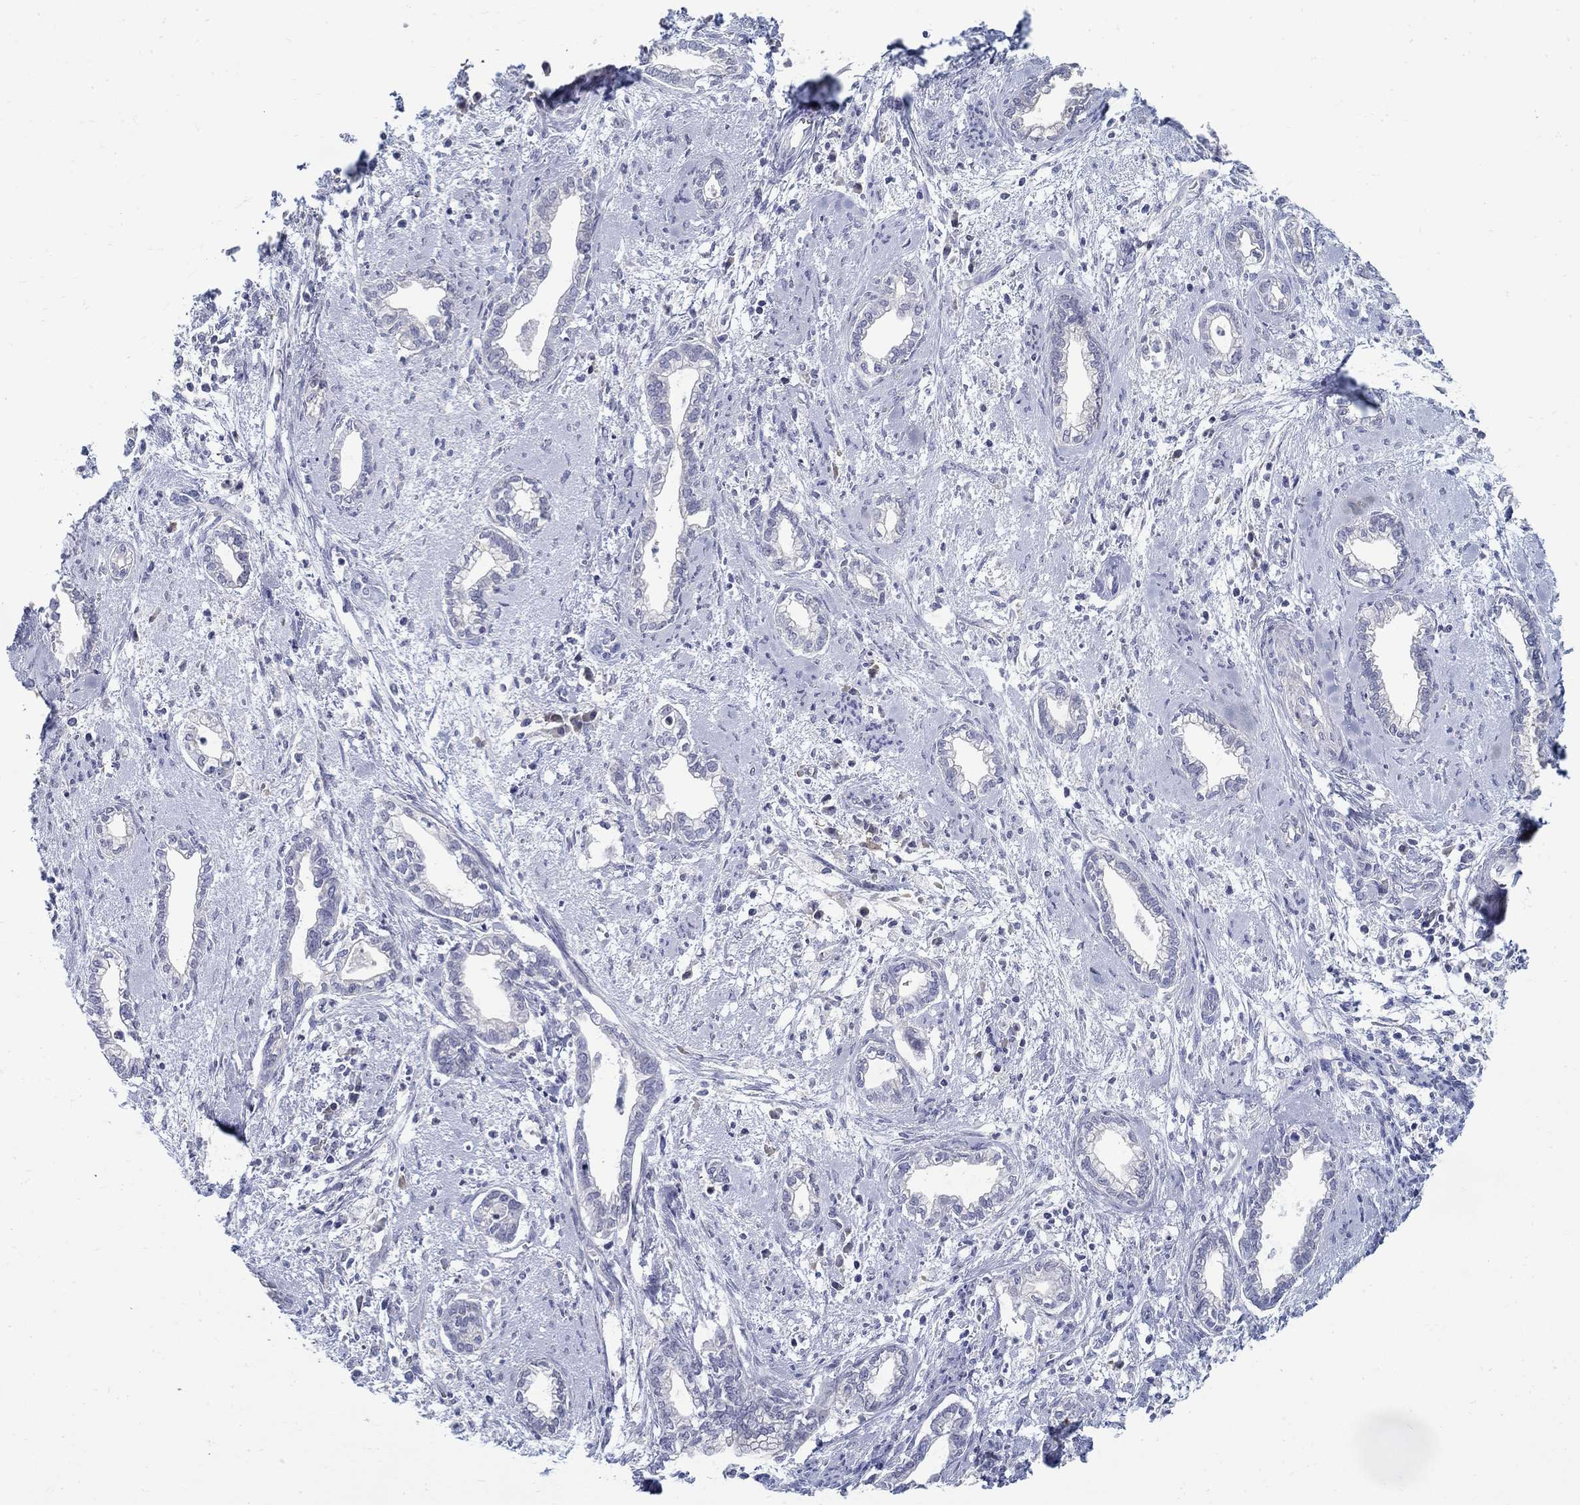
{"staining": {"intensity": "negative", "quantity": "none", "location": "none"}, "tissue": "cervical cancer", "cell_type": "Tumor cells", "image_type": "cancer", "snomed": [{"axis": "morphology", "description": "Adenocarcinoma, NOS"}, {"axis": "topography", "description": "Cervix"}], "caption": "Tumor cells show no significant protein expression in cervical cancer.", "gene": "ABCA4", "patient": {"sex": "female", "age": 62}}